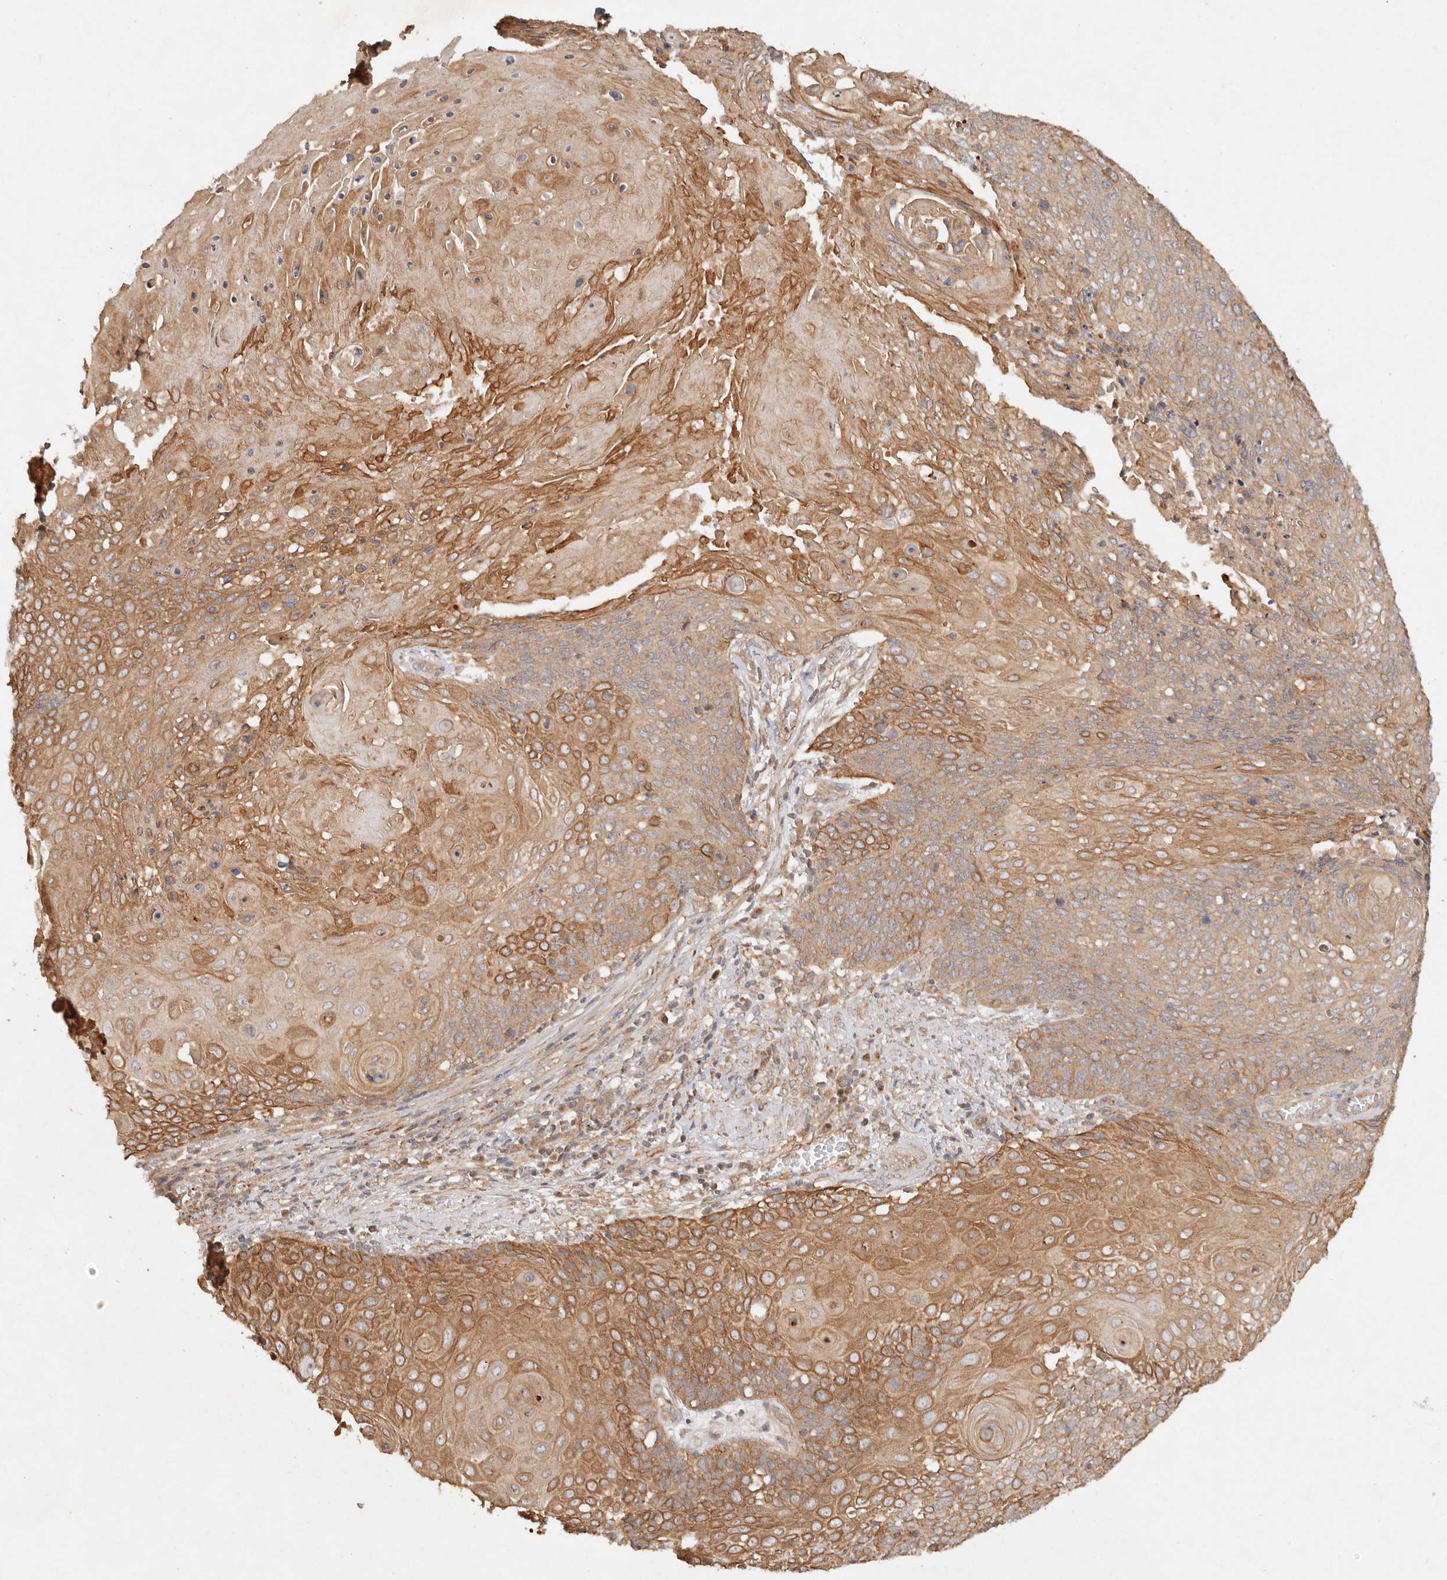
{"staining": {"intensity": "moderate", "quantity": ">75%", "location": "cytoplasmic/membranous"}, "tissue": "cervical cancer", "cell_type": "Tumor cells", "image_type": "cancer", "snomed": [{"axis": "morphology", "description": "Squamous cell carcinoma, NOS"}, {"axis": "topography", "description": "Cervix"}], "caption": "Immunohistochemical staining of cervical cancer (squamous cell carcinoma) shows medium levels of moderate cytoplasmic/membranous protein staining in about >75% of tumor cells. (Brightfield microscopy of DAB IHC at high magnification).", "gene": "HECTD3", "patient": {"sex": "female", "age": 39}}